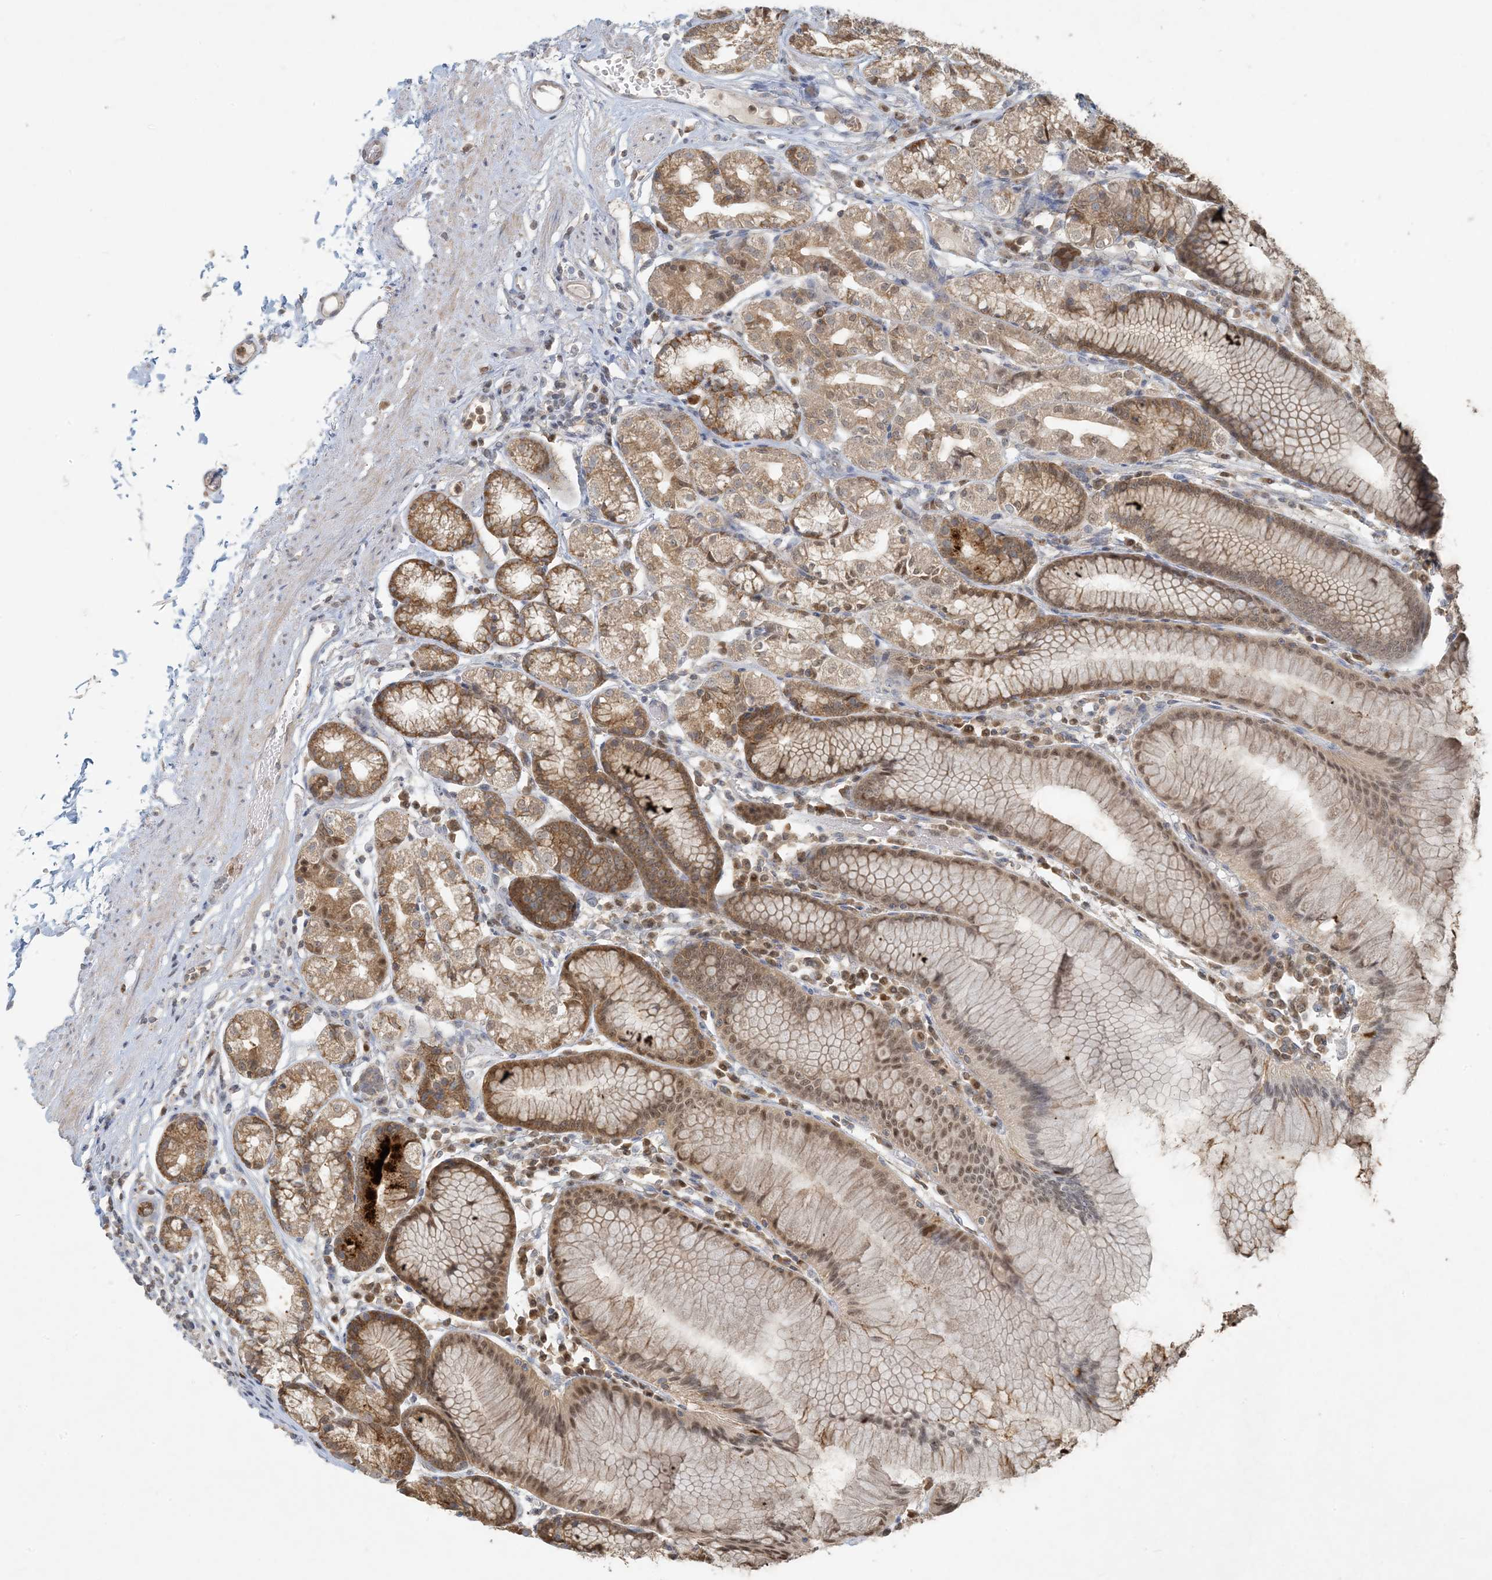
{"staining": {"intensity": "moderate", "quantity": ">75%", "location": "cytoplasmic/membranous,nuclear"}, "tissue": "stomach", "cell_type": "Glandular cells", "image_type": "normal", "snomed": [{"axis": "morphology", "description": "Normal tissue, NOS"}, {"axis": "topography", "description": "Stomach"}], "caption": "Brown immunohistochemical staining in unremarkable stomach shows moderate cytoplasmic/membranous,nuclear staining in approximately >75% of glandular cells.", "gene": "HACL1", "patient": {"sex": "female", "age": 57}}